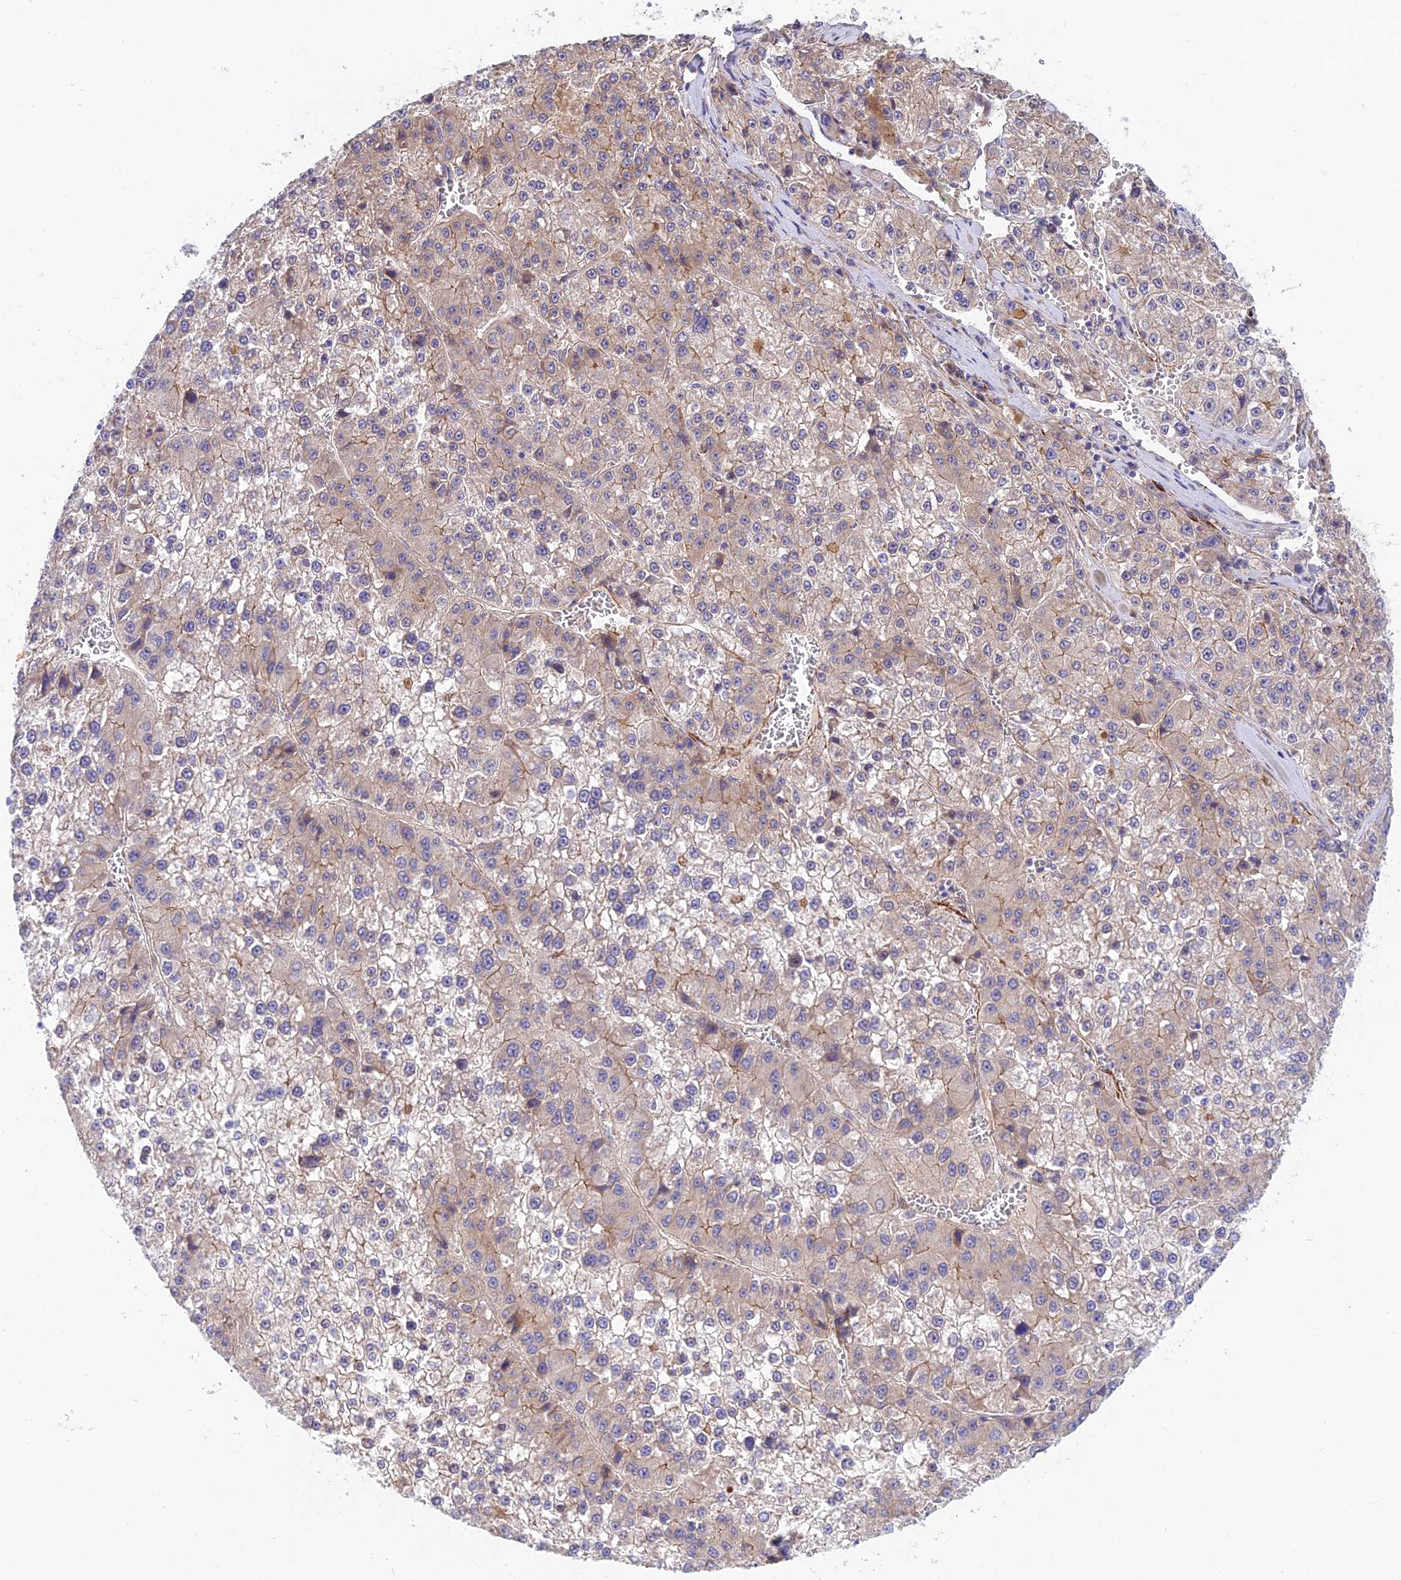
{"staining": {"intensity": "moderate", "quantity": "25%-75%", "location": "cytoplasmic/membranous"}, "tissue": "liver cancer", "cell_type": "Tumor cells", "image_type": "cancer", "snomed": [{"axis": "morphology", "description": "Carcinoma, Hepatocellular, NOS"}, {"axis": "topography", "description": "Liver"}], "caption": "About 25%-75% of tumor cells in human liver hepatocellular carcinoma reveal moderate cytoplasmic/membranous protein positivity as visualized by brown immunohistochemical staining.", "gene": "ANKRD50", "patient": {"sex": "female", "age": 73}}